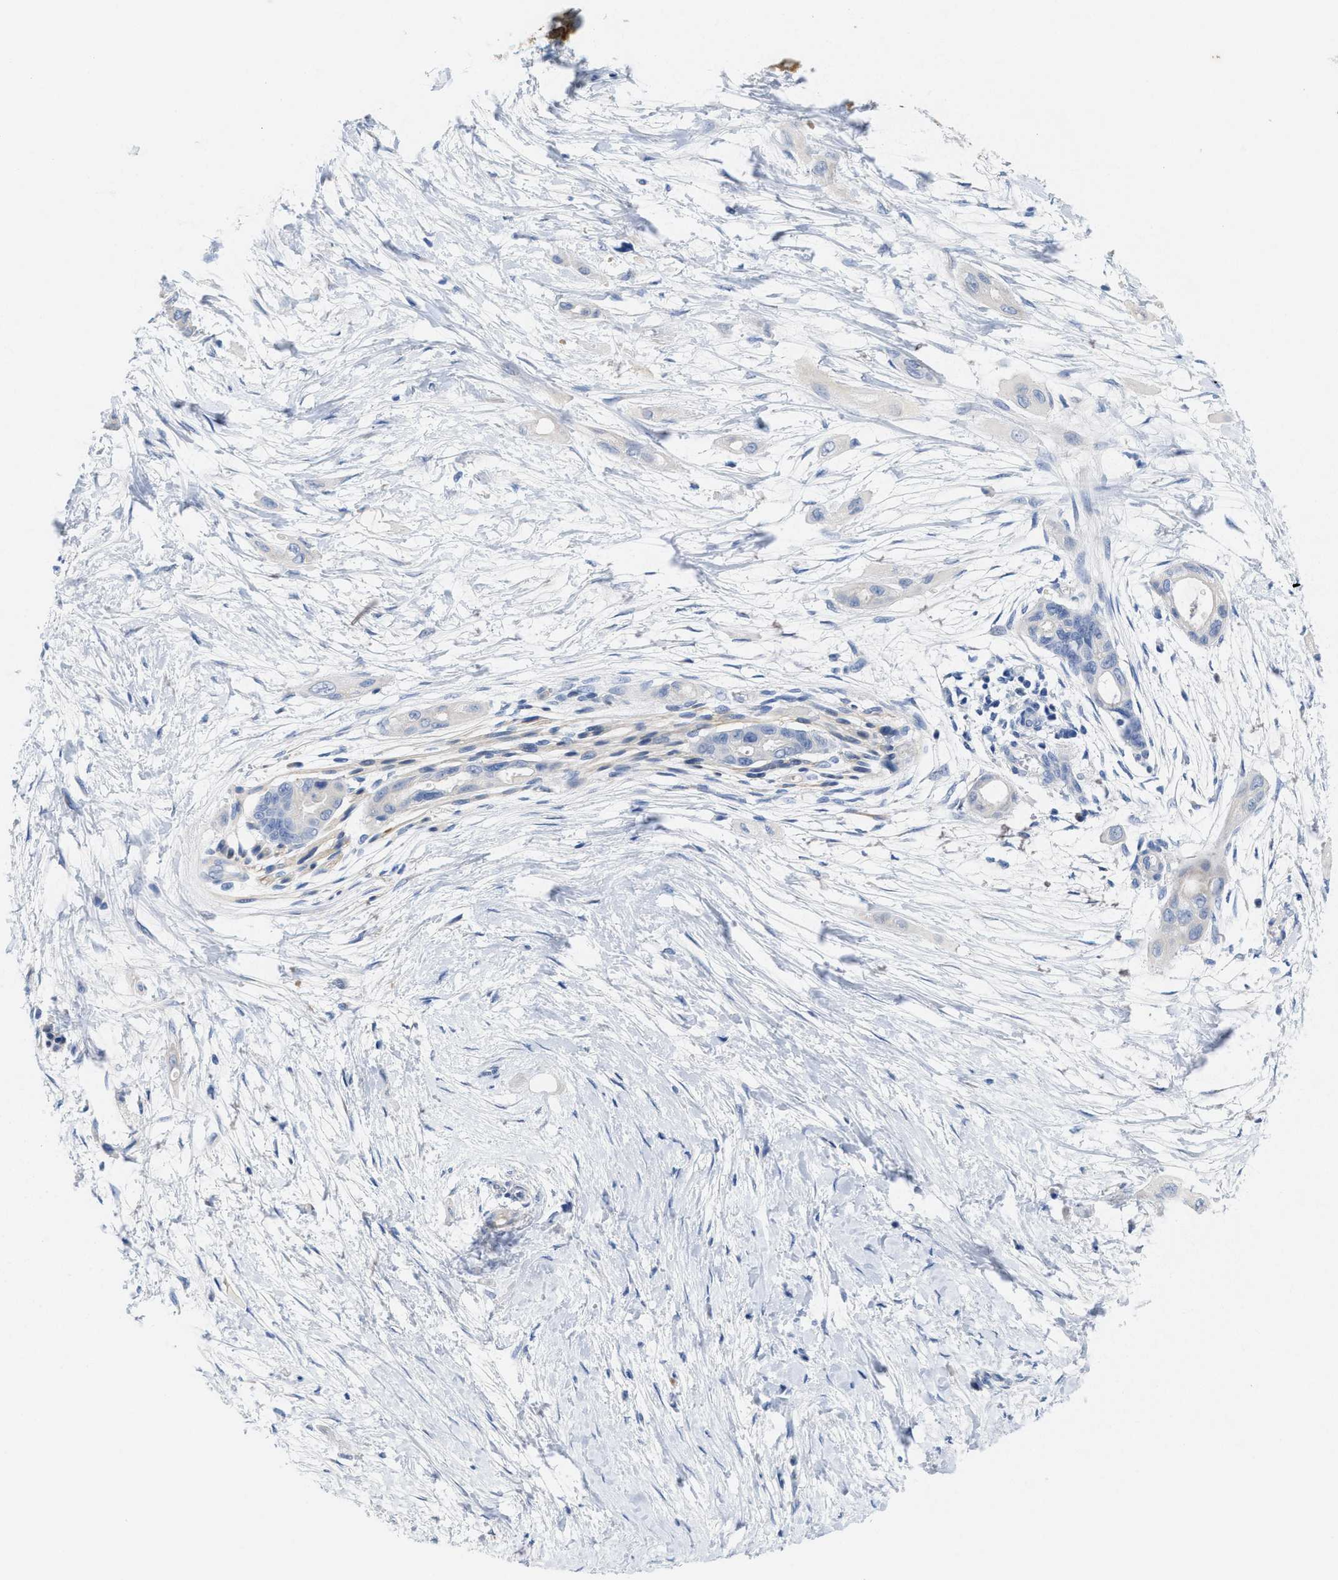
{"staining": {"intensity": "negative", "quantity": "none", "location": "none"}, "tissue": "pancreatic cancer", "cell_type": "Tumor cells", "image_type": "cancer", "snomed": [{"axis": "morphology", "description": "Adenocarcinoma, NOS"}, {"axis": "topography", "description": "Pancreas"}], "caption": "A high-resolution micrograph shows immunohistochemistry (IHC) staining of pancreatic cancer (adenocarcinoma), which displays no significant positivity in tumor cells.", "gene": "CPA2", "patient": {"sex": "male", "age": 59}}